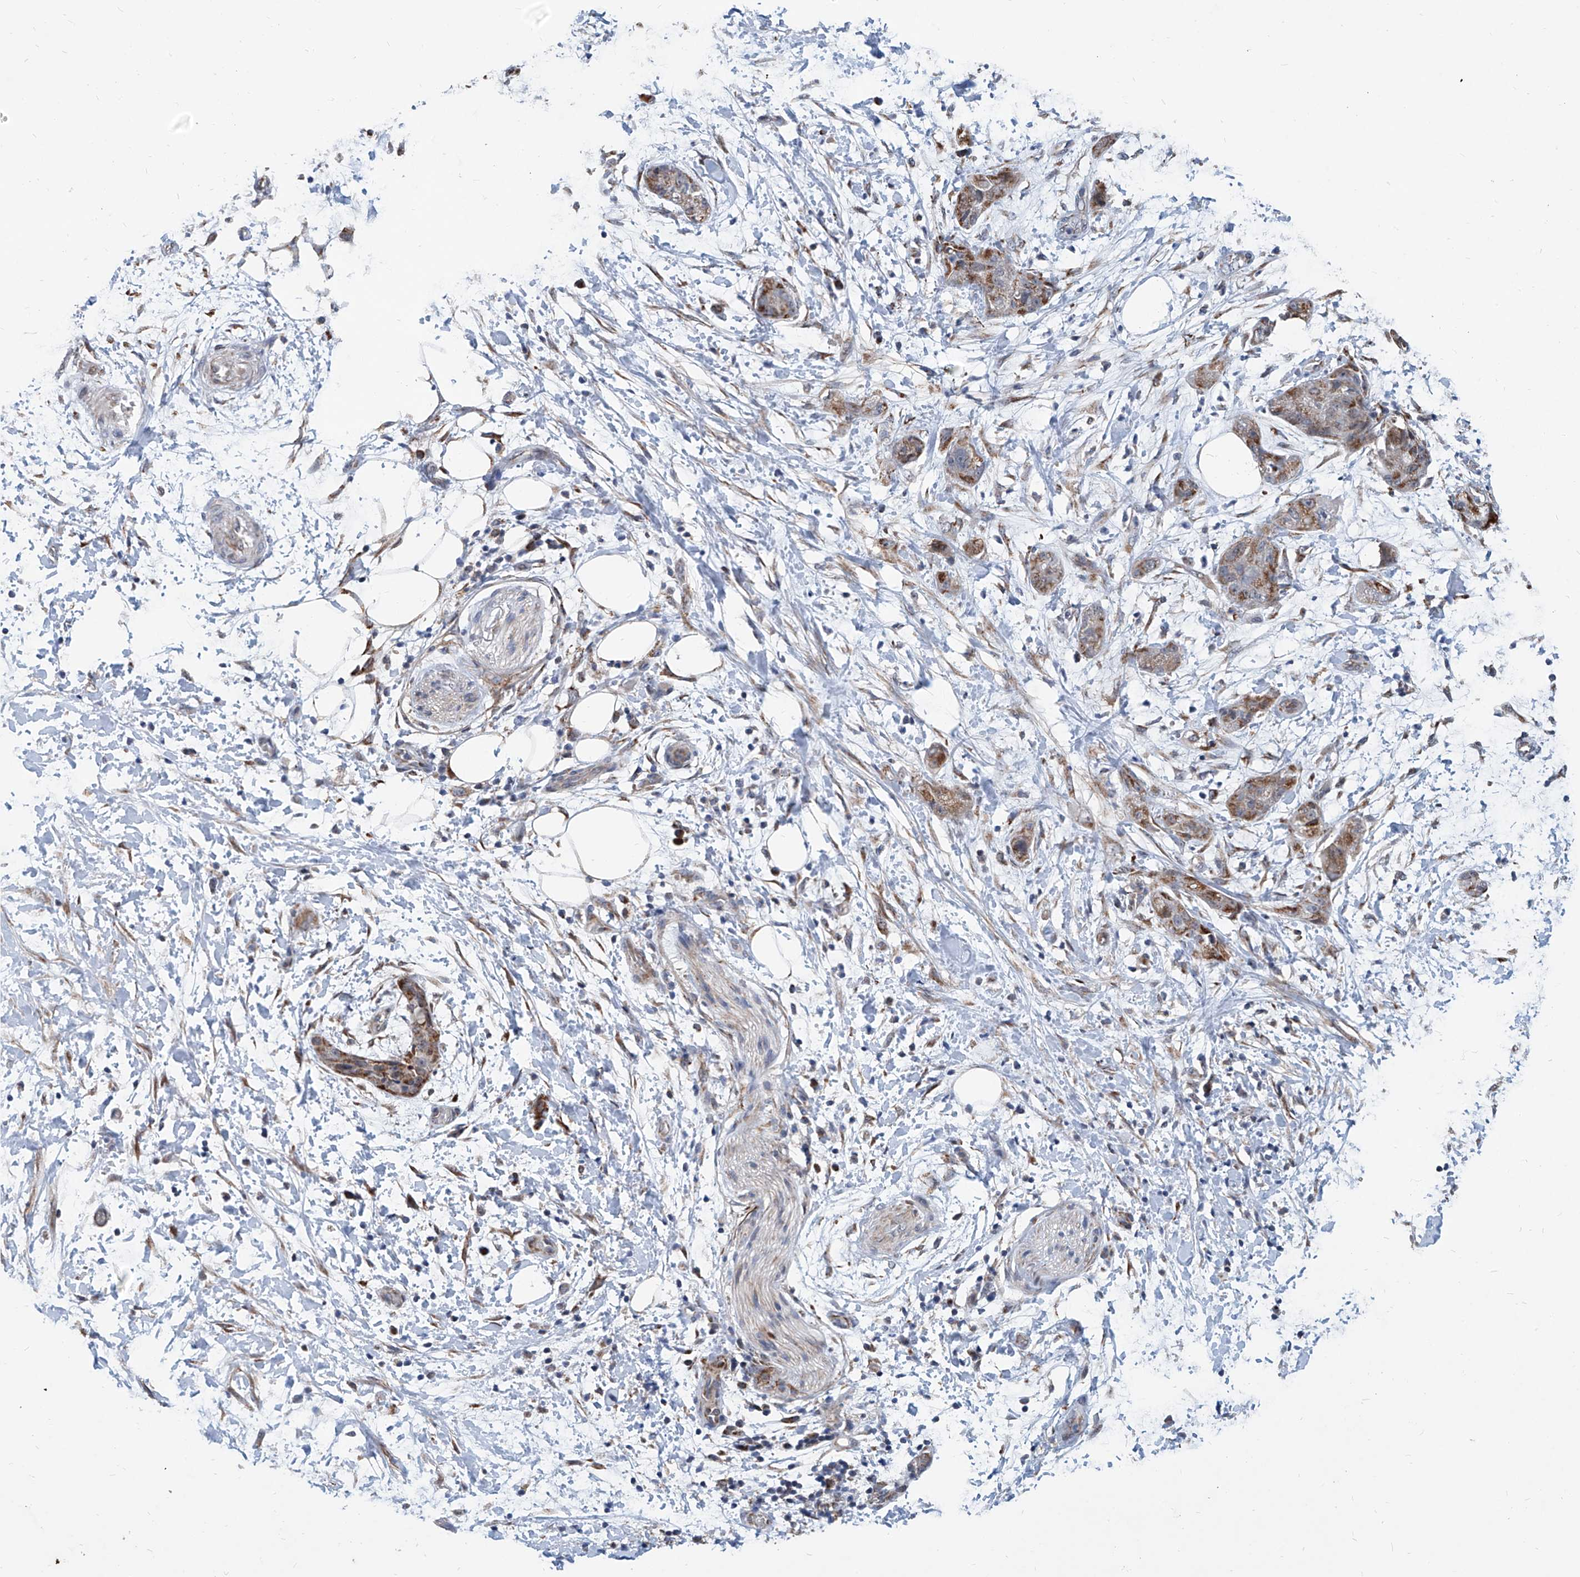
{"staining": {"intensity": "moderate", "quantity": "25%-75%", "location": "cytoplasmic/membranous"}, "tissue": "pancreatic cancer", "cell_type": "Tumor cells", "image_type": "cancer", "snomed": [{"axis": "morphology", "description": "Adenocarcinoma, NOS"}, {"axis": "topography", "description": "Pancreas"}], "caption": "This micrograph reveals immunohistochemistry (IHC) staining of pancreatic cancer, with medium moderate cytoplasmic/membranous staining in approximately 25%-75% of tumor cells.", "gene": "USP48", "patient": {"sex": "female", "age": 78}}